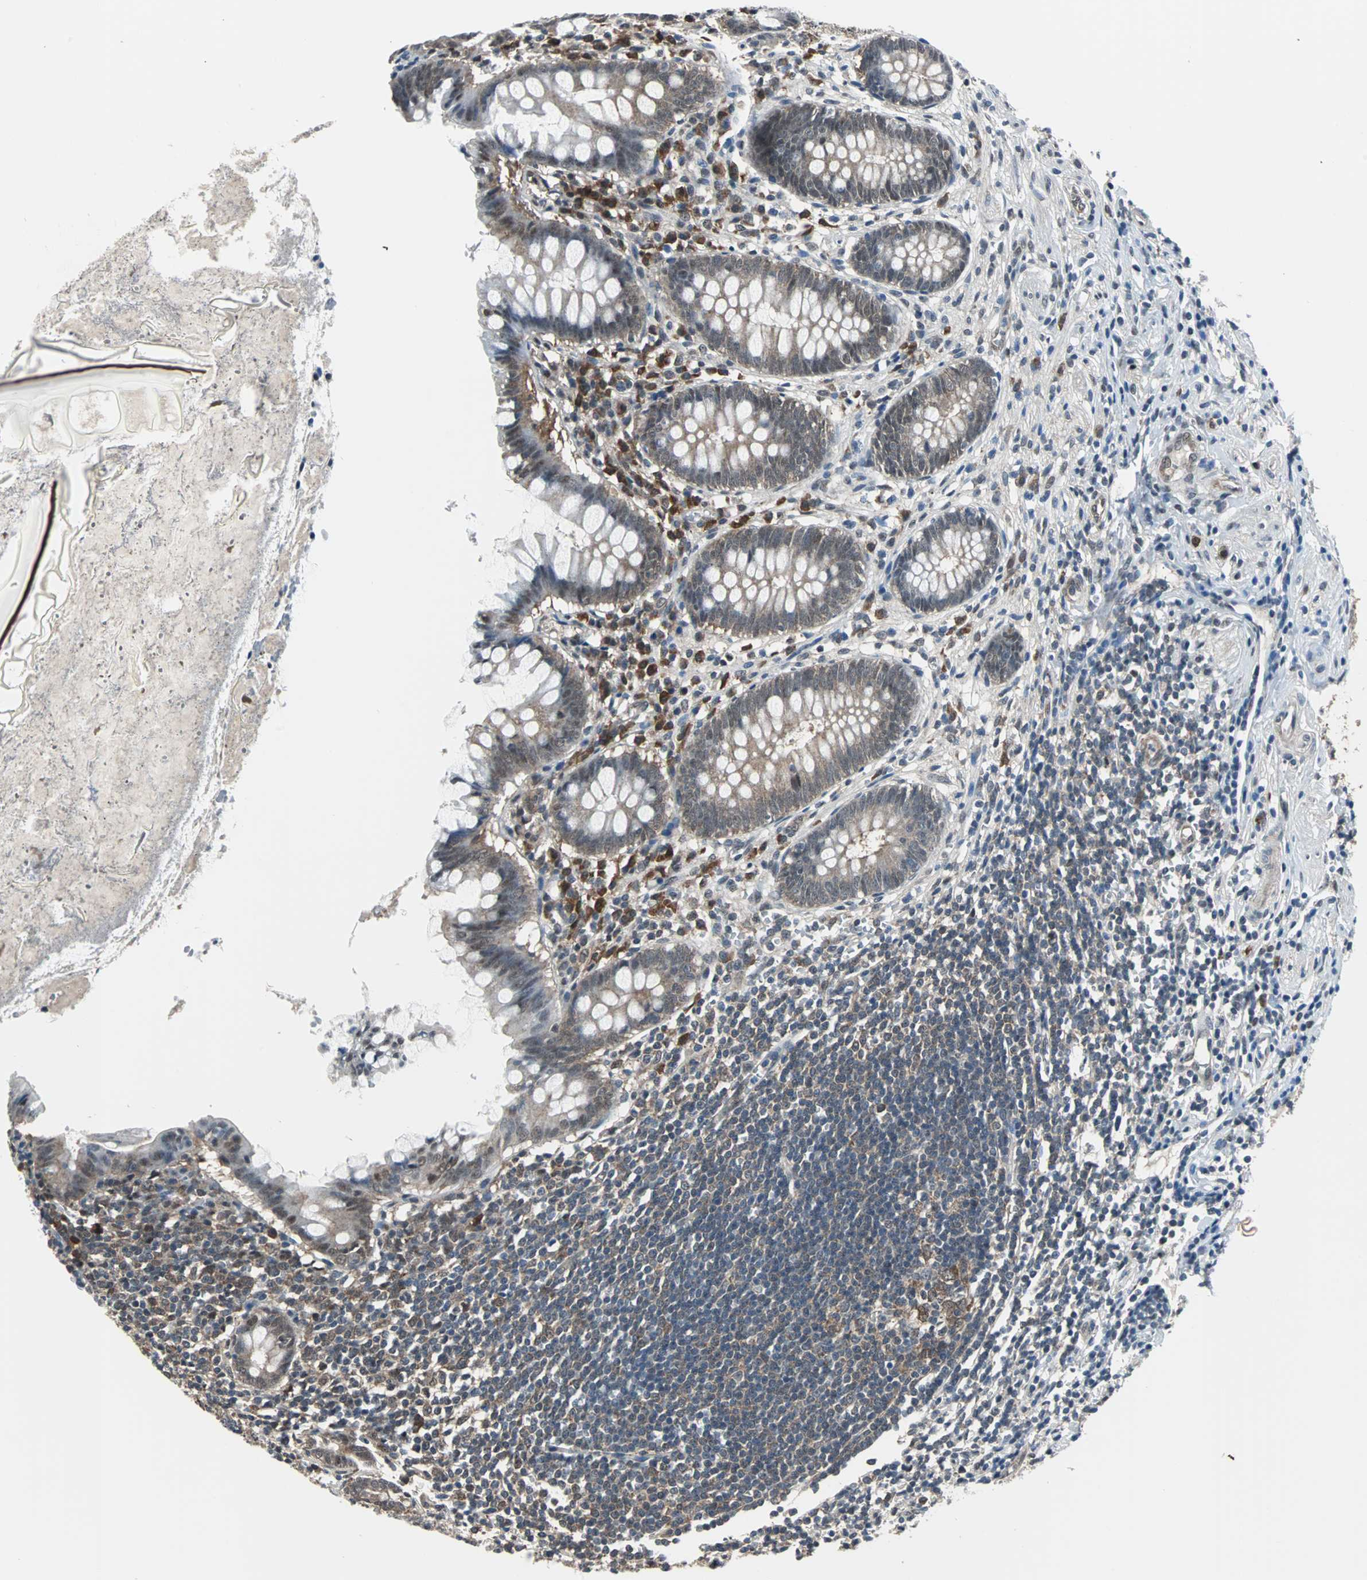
{"staining": {"intensity": "moderate", "quantity": "25%-75%", "location": "cytoplasmic/membranous,nuclear"}, "tissue": "appendix", "cell_type": "Glandular cells", "image_type": "normal", "snomed": [{"axis": "morphology", "description": "Normal tissue, NOS"}, {"axis": "topography", "description": "Appendix"}], "caption": "A brown stain labels moderate cytoplasmic/membranous,nuclear staining of a protein in glandular cells of unremarkable appendix. (DAB (3,3'-diaminobenzidine) IHC with brightfield microscopy, high magnification).", "gene": "VCP", "patient": {"sex": "female", "age": 50}}